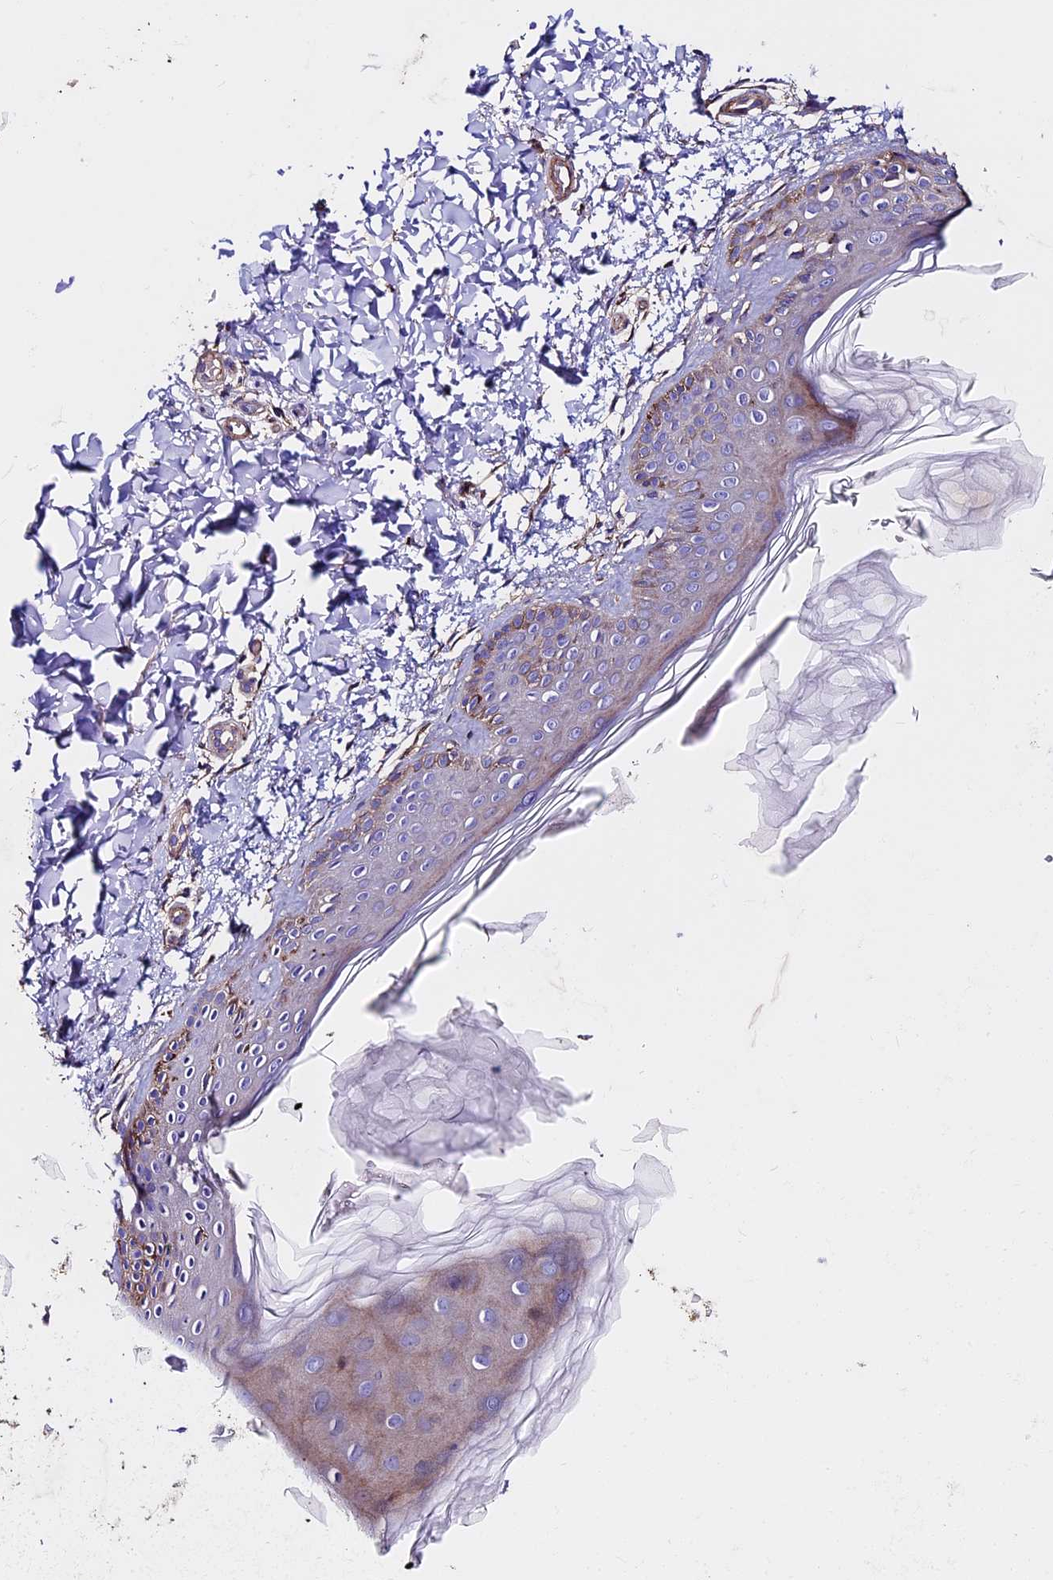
{"staining": {"intensity": "moderate", "quantity": ">75%", "location": "cytoplasmic/membranous"}, "tissue": "skin", "cell_type": "Fibroblasts", "image_type": "normal", "snomed": [{"axis": "morphology", "description": "Normal tissue, NOS"}, {"axis": "topography", "description": "Skin"}], "caption": "Brown immunohistochemical staining in benign skin displays moderate cytoplasmic/membranous staining in approximately >75% of fibroblasts.", "gene": "EVA1B", "patient": {"sex": "male", "age": 36}}